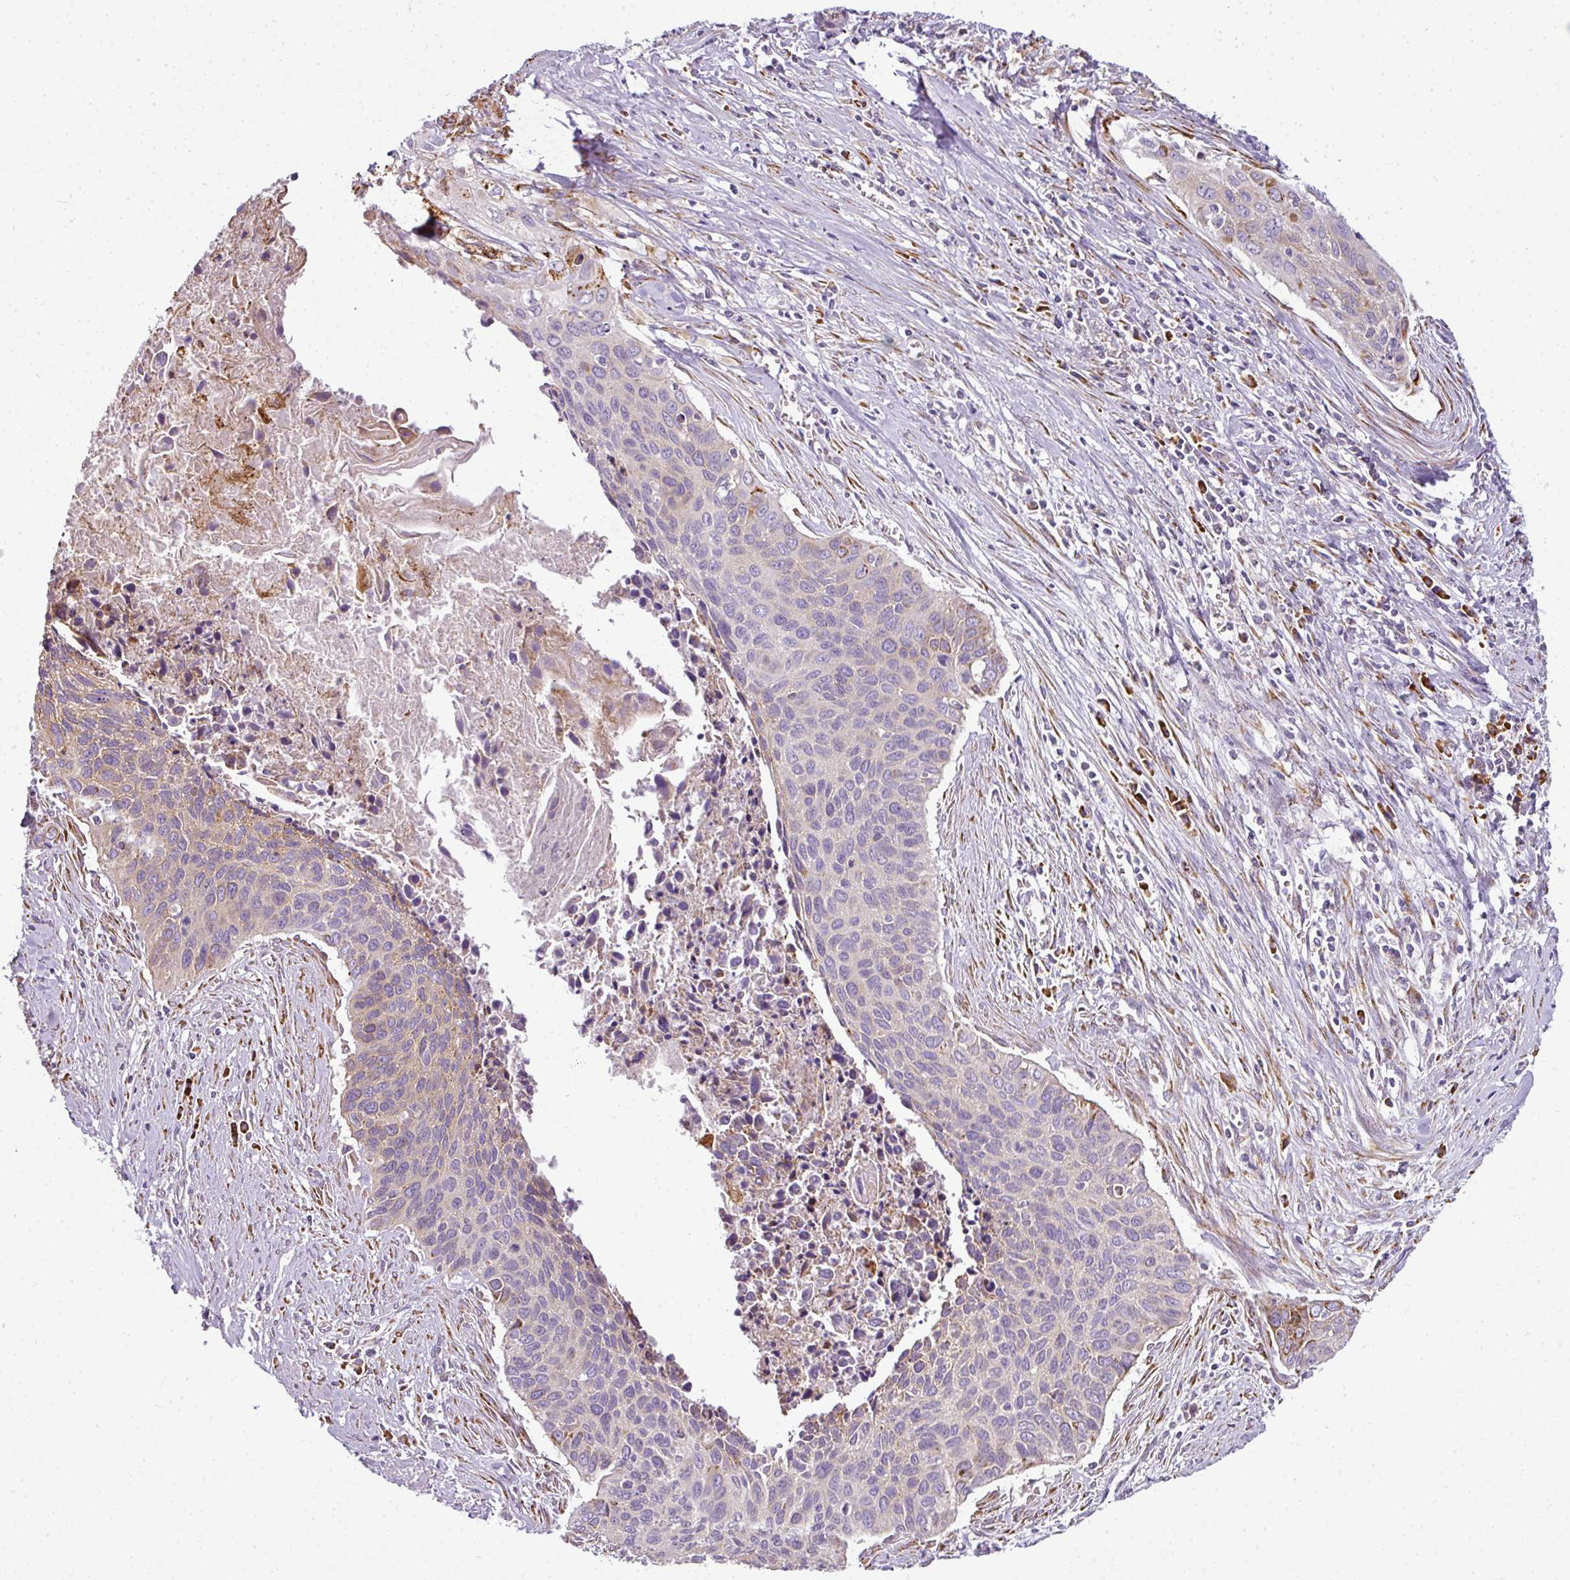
{"staining": {"intensity": "weak", "quantity": "<25%", "location": "cytoplasmic/membranous"}, "tissue": "cervical cancer", "cell_type": "Tumor cells", "image_type": "cancer", "snomed": [{"axis": "morphology", "description": "Squamous cell carcinoma, NOS"}, {"axis": "topography", "description": "Cervix"}], "caption": "High power microscopy photomicrograph of an immunohistochemistry histopathology image of cervical cancer (squamous cell carcinoma), revealing no significant positivity in tumor cells.", "gene": "ANKRD18A", "patient": {"sex": "female", "age": 55}}